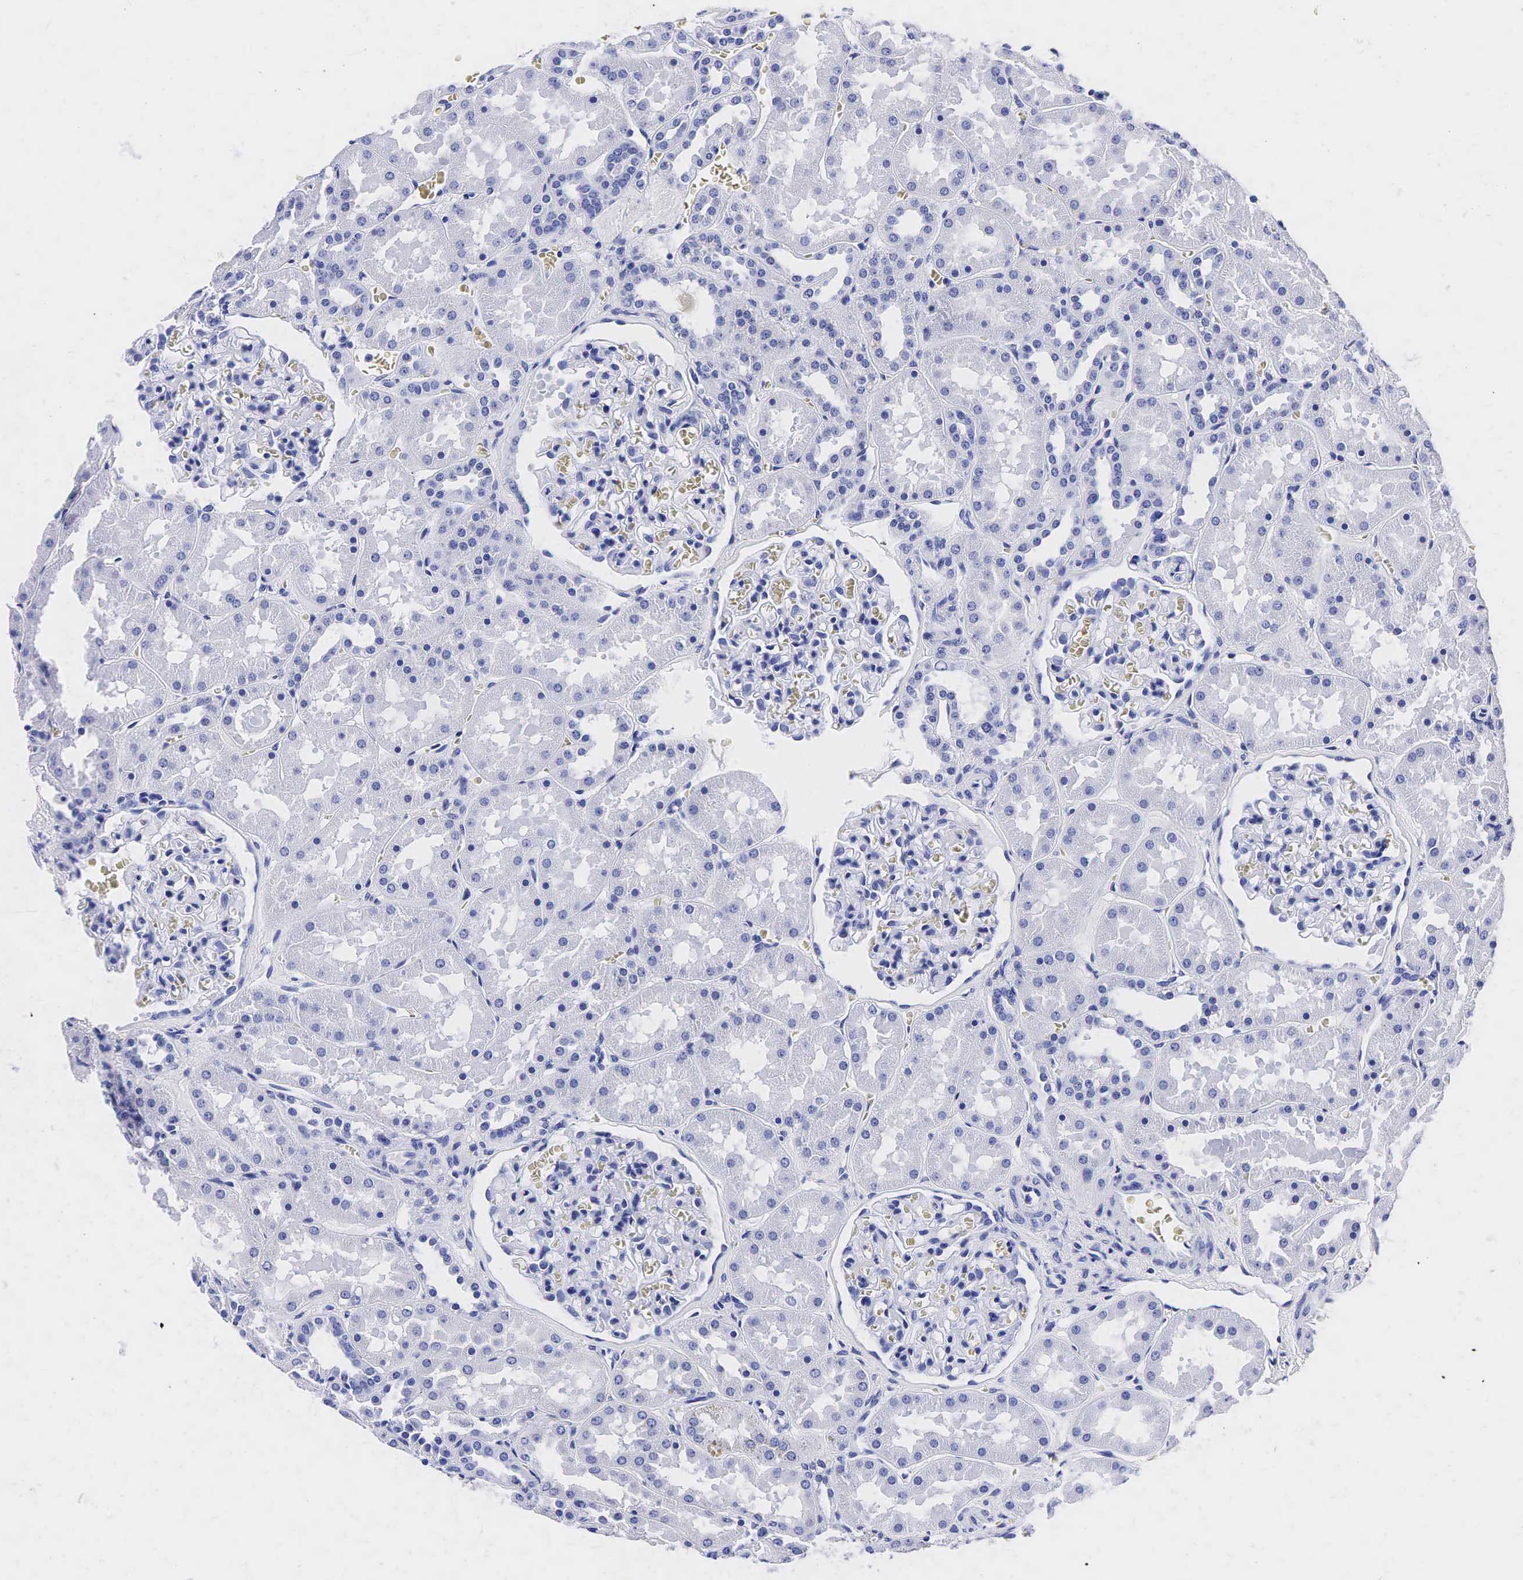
{"staining": {"intensity": "negative", "quantity": "none", "location": "none"}, "tissue": "kidney", "cell_type": "Cells in glomeruli", "image_type": "normal", "snomed": [{"axis": "morphology", "description": "Normal tissue, NOS"}, {"axis": "topography", "description": "Kidney"}], "caption": "Immunohistochemical staining of unremarkable kidney displays no significant expression in cells in glomeruli.", "gene": "KLK3", "patient": {"sex": "female", "age": 52}}